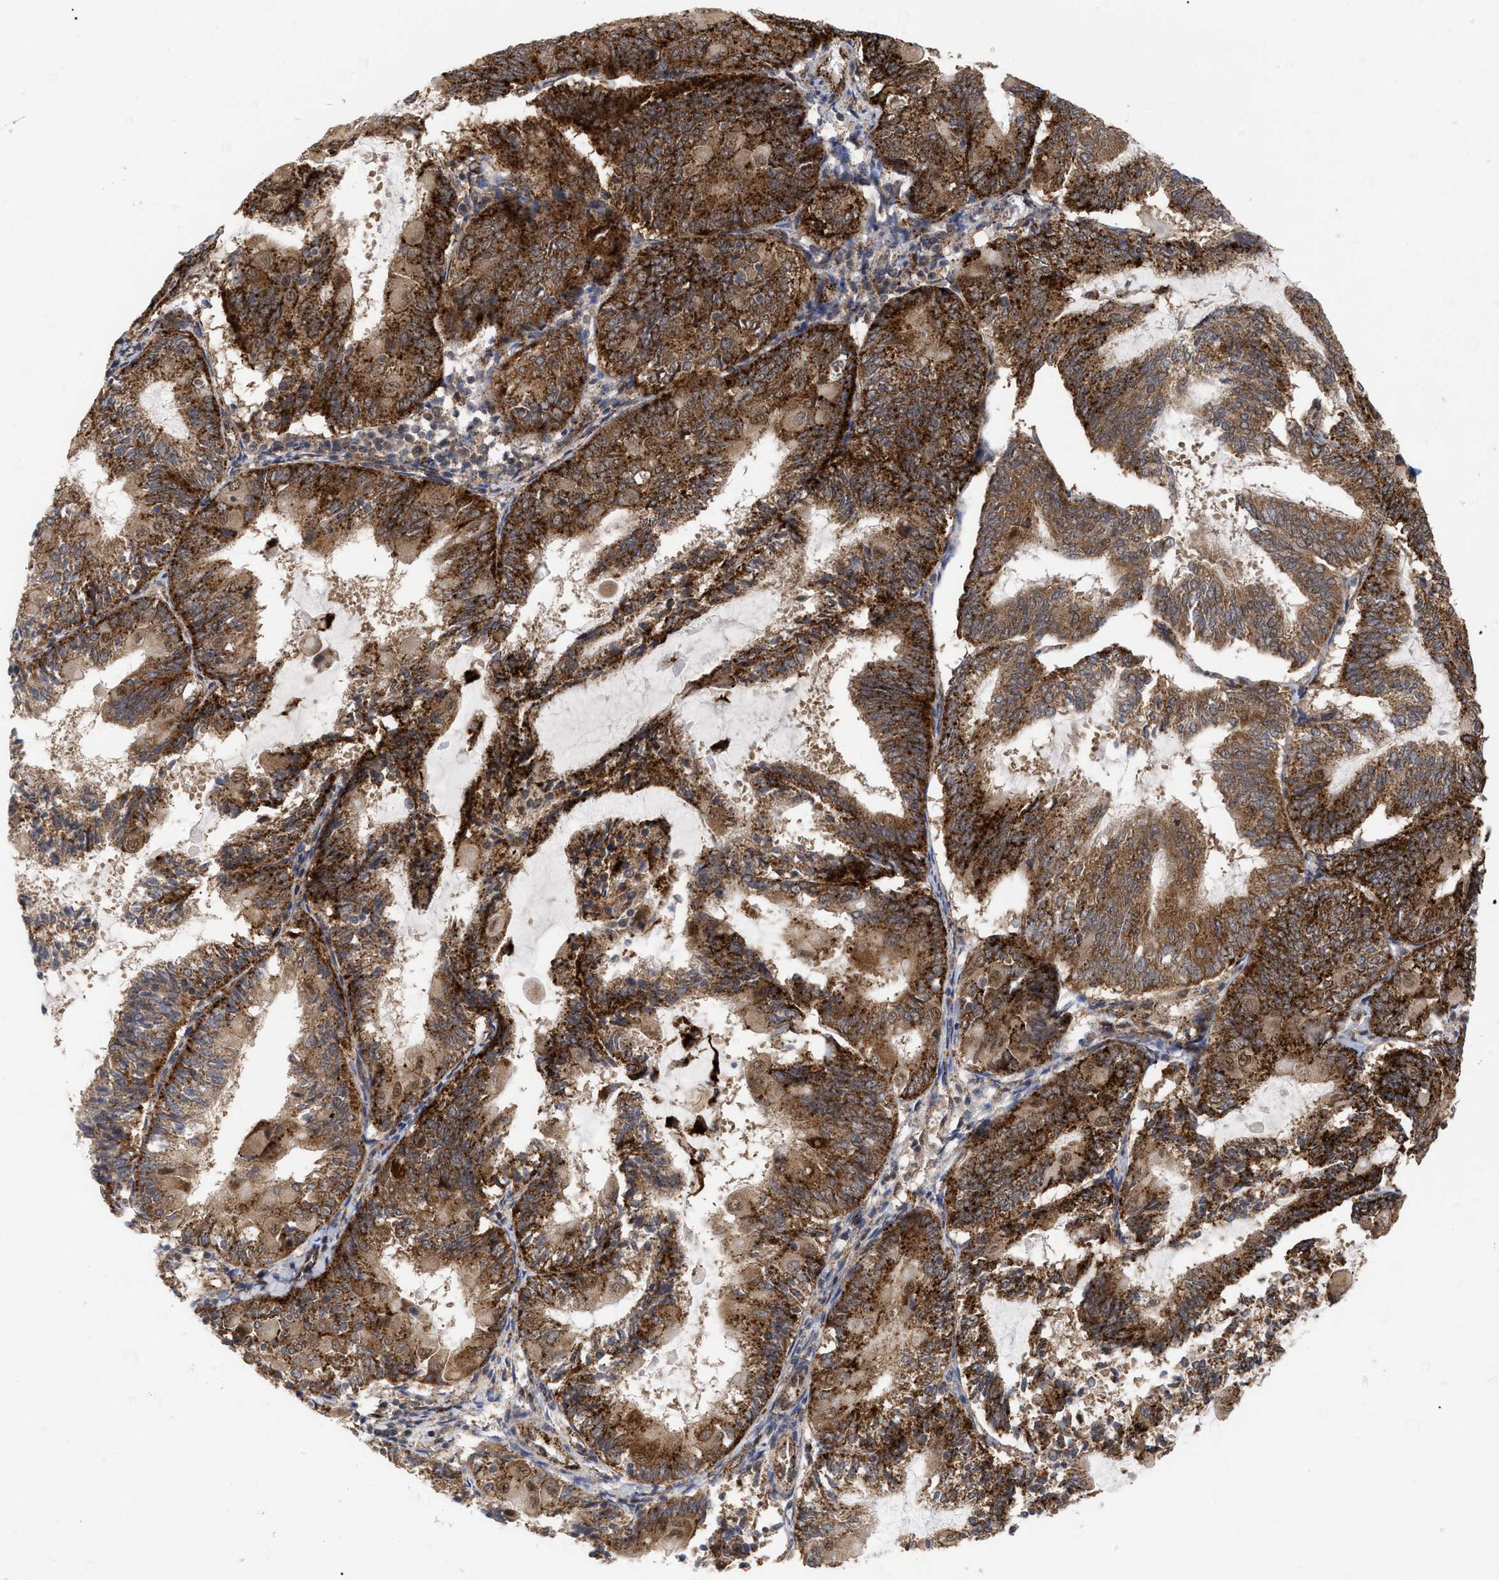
{"staining": {"intensity": "strong", "quantity": ">75%", "location": "cytoplasmic/membranous"}, "tissue": "endometrial cancer", "cell_type": "Tumor cells", "image_type": "cancer", "snomed": [{"axis": "morphology", "description": "Adenocarcinoma, NOS"}, {"axis": "topography", "description": "Endometrium"}], "caption": "This photomicrograph exhibits IHC staining of human adenocarcinoma (endometrial), with high strong cytoplasmic/membranous staining in about >75% of tumor cells.", "gene": "UPF1", "patient": {"sex": "female", "age": 81}}